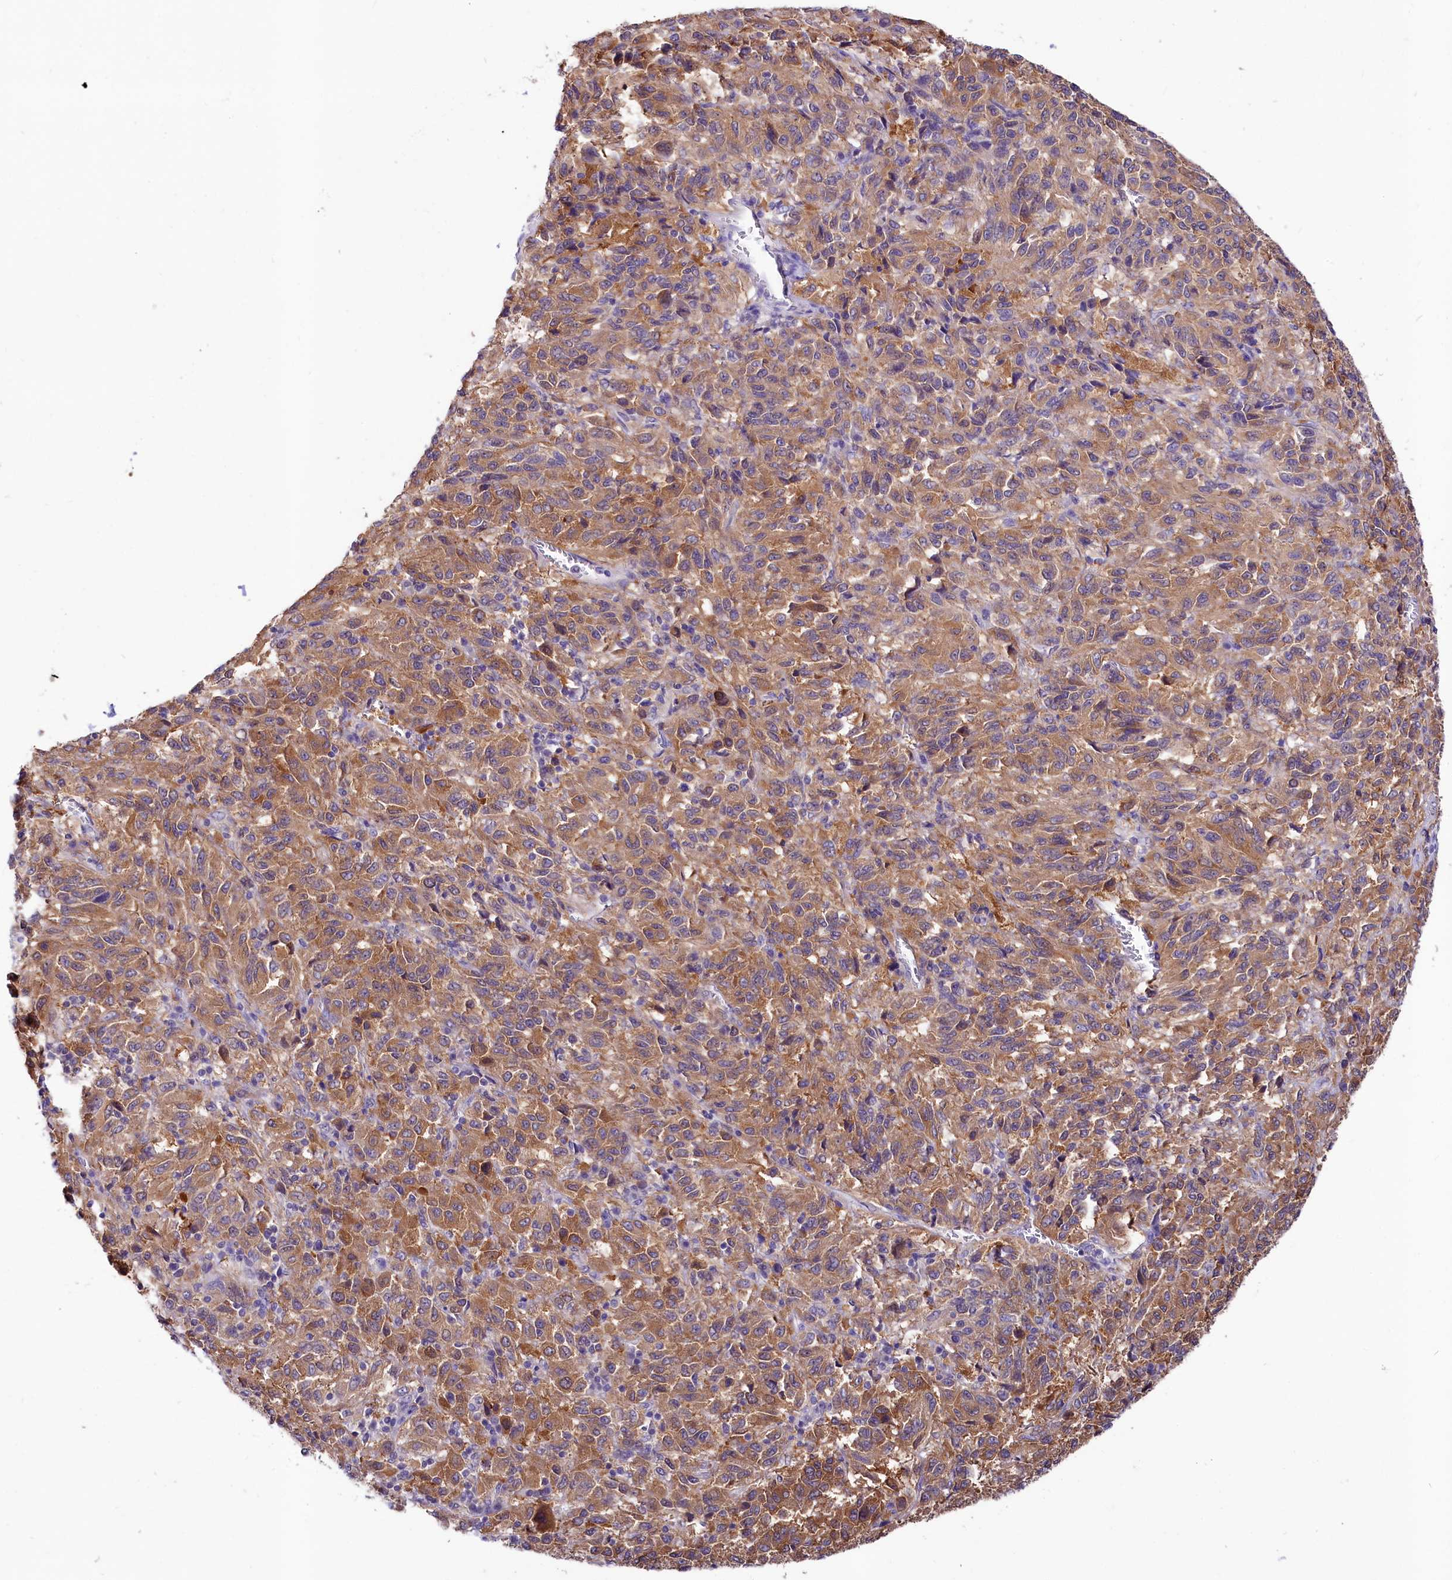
{"staining": {"intensity": "moderate", "quantity": ">75%", "location": "cytoplasmic/membranous"}, "tissue": "melanoma", "cell_type": "Tumor cells", "image_type": "cancer", "snomed": [{"axis": "morphology", "description": "Malignant melanoma, Metastatic site"}, {"axis": "topography", "description": "Lung"}], "caption": "Tumor cells demonstrate medium levels of moderate cytoplasmic/membranous positivity in approximately >75% of cells in human melanoma.", "gene": "ABHD5", "patient": {"sex": "male", "age": 64}}